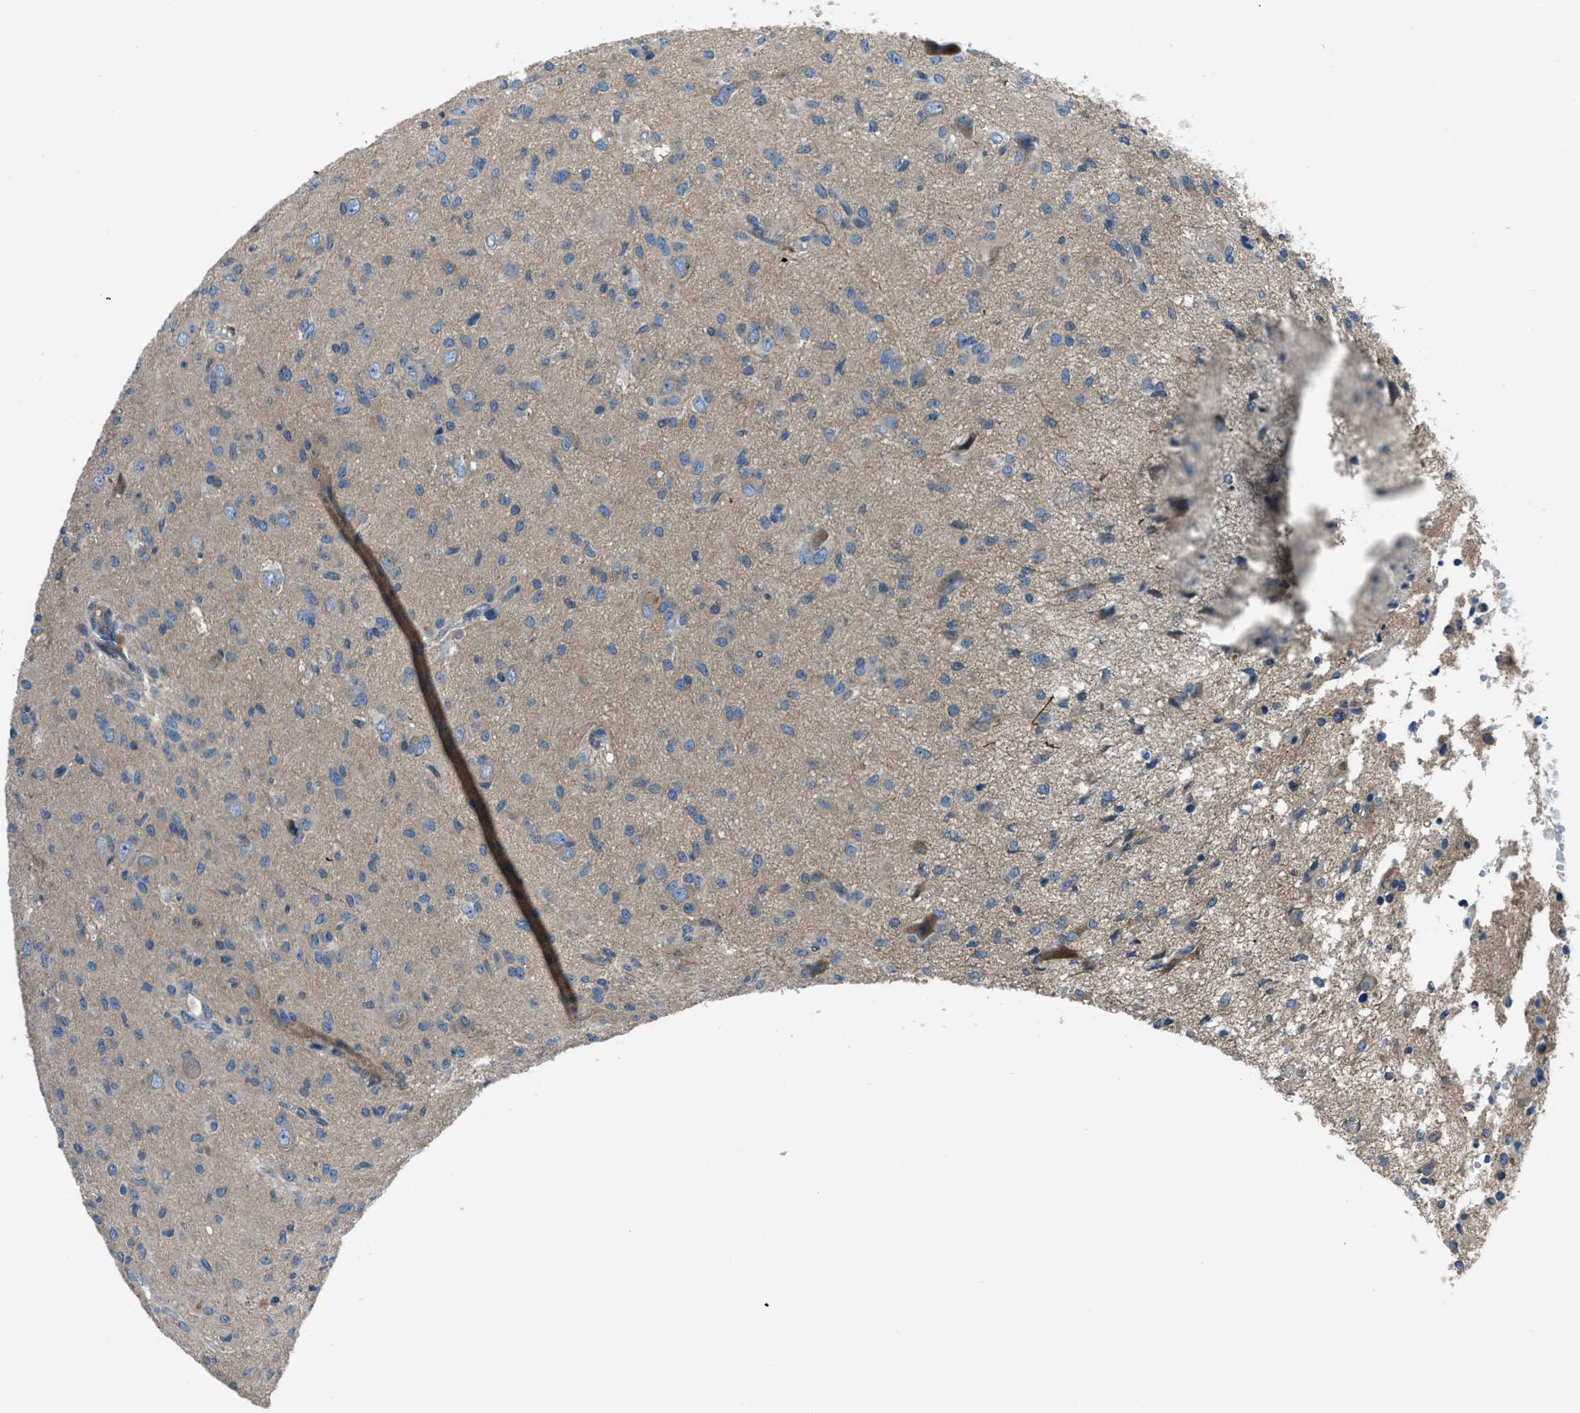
{"staining": {"intensity": "weak", "quantity": "<25%", "location": "cytoplasmic/membranous"}, "tissue": "glioma", "cell_type": "Tumor cells", "image_type": "cancer", "snomed": [{"axis": "morphology", "description": "Glioma, malignant, High grade"}, {"axis": "topography", "description": "Brain"}], "caption": "Glioma was stained to show a protein in brown. There is no significant expression in tumor cells.", "gene": "SLC38A6", "patient": {"sex": "female", "age": 59}}